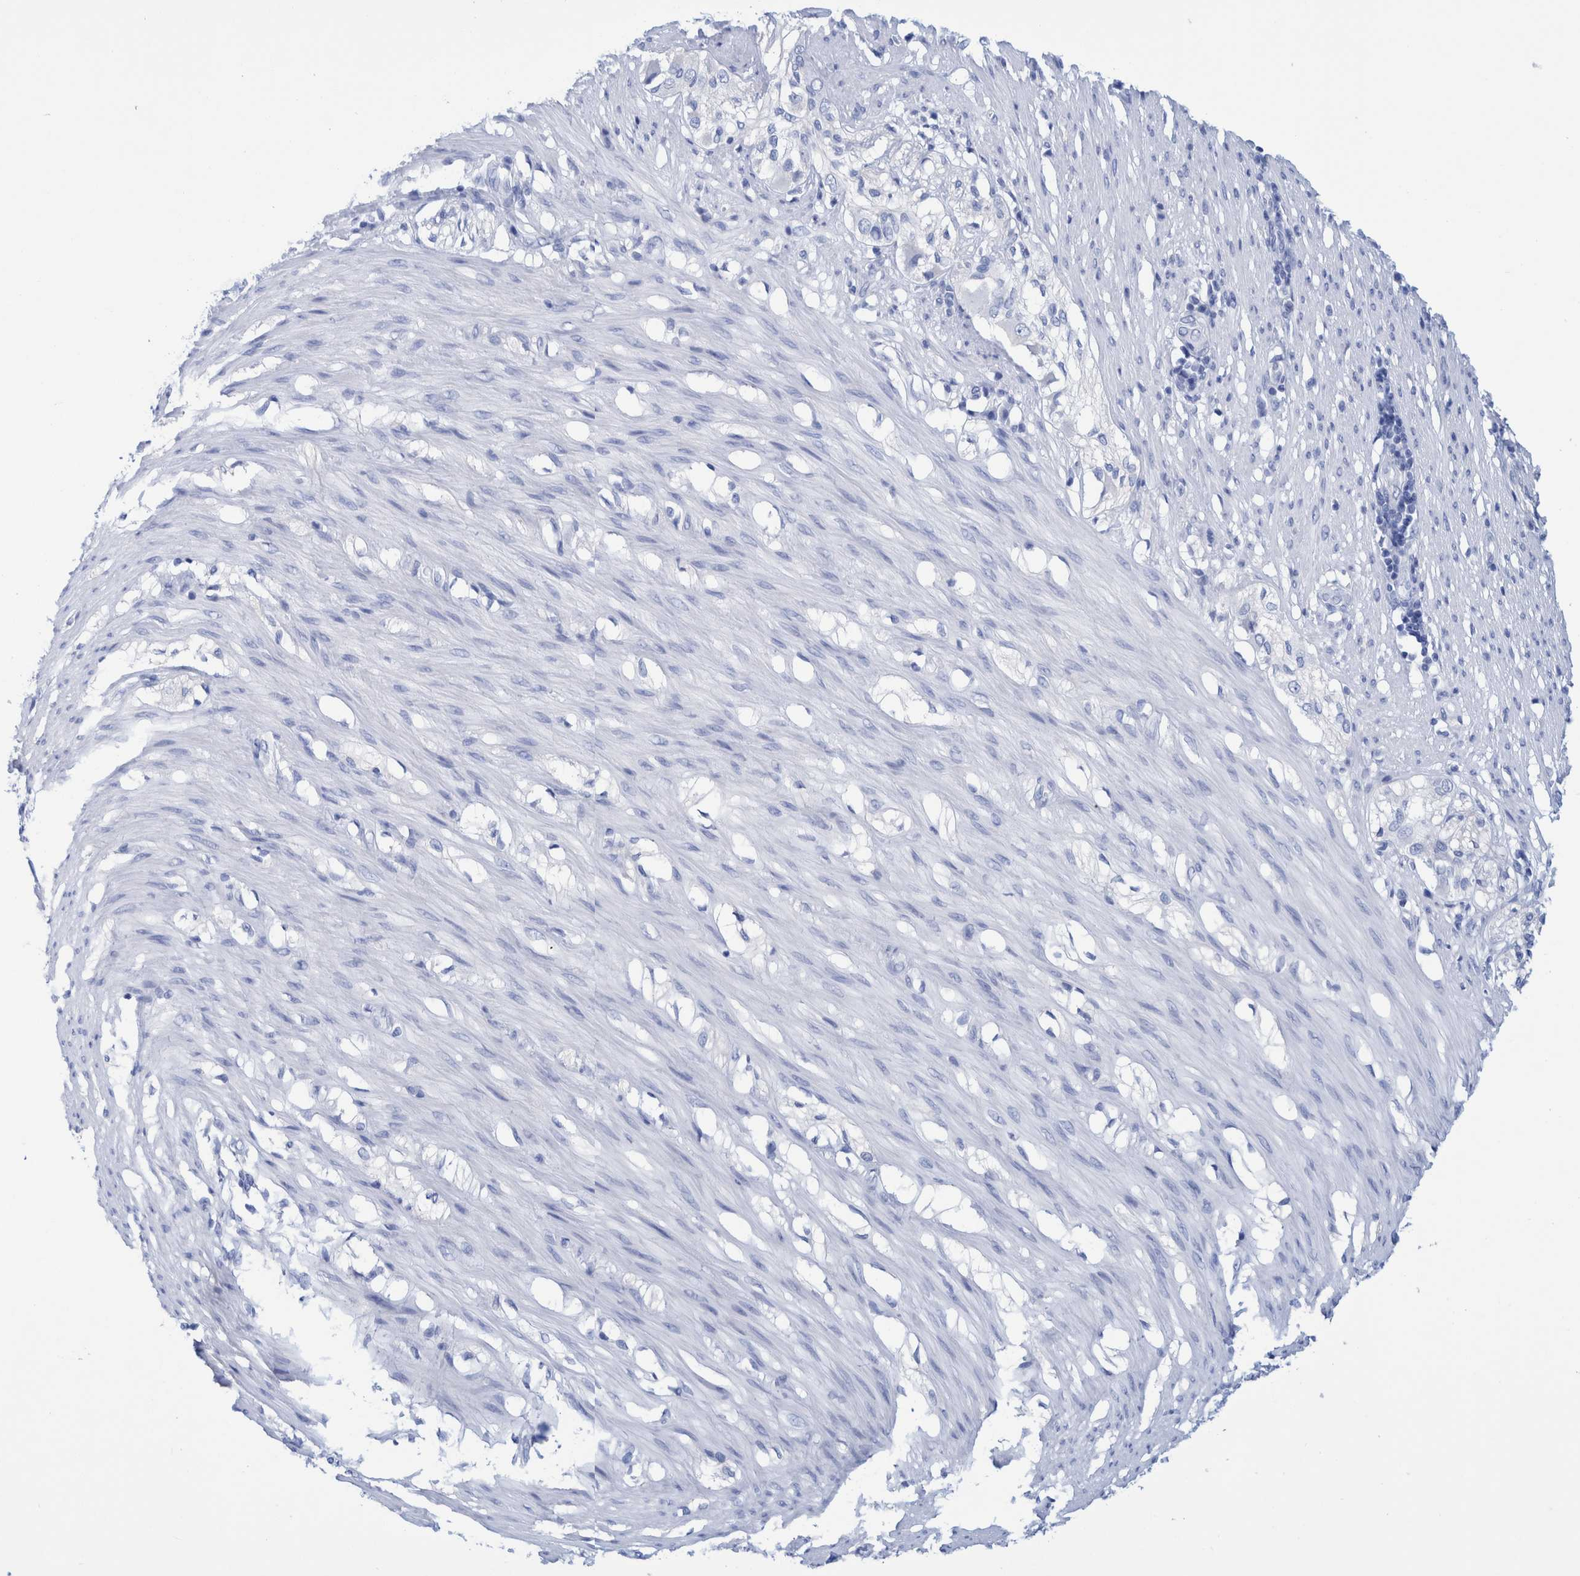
{"staining": {"intensity": "negative", "quantity": "none", "location": "none"}, "tissue": "smooth muscle", "cell_type": "Smooth muscle cells", "image_type": "normal", "snomed": [{"axis": "morphology", "description": "Normal tissue, NOS"}, {"axis": "morphology", "description": "Adenocarcinoma, NOS"}, {"axis": "topography", "description": "Smooth muscle"}, {"axis": "topography", "description": "Colon"}], "caption": "Immunohistochemical staining of benign smooth muscle demonstrates no significant positivity in smooth muscle cells. (Stains: DAB (3,3'-diaminobenzidine) immunohistochemistry (IHC) with hematoxylin counter stain, Microscopy: brightfield microscopy at high magnification).", "gene": "PERP", "patient": {"sex": "male", "age": 14}}